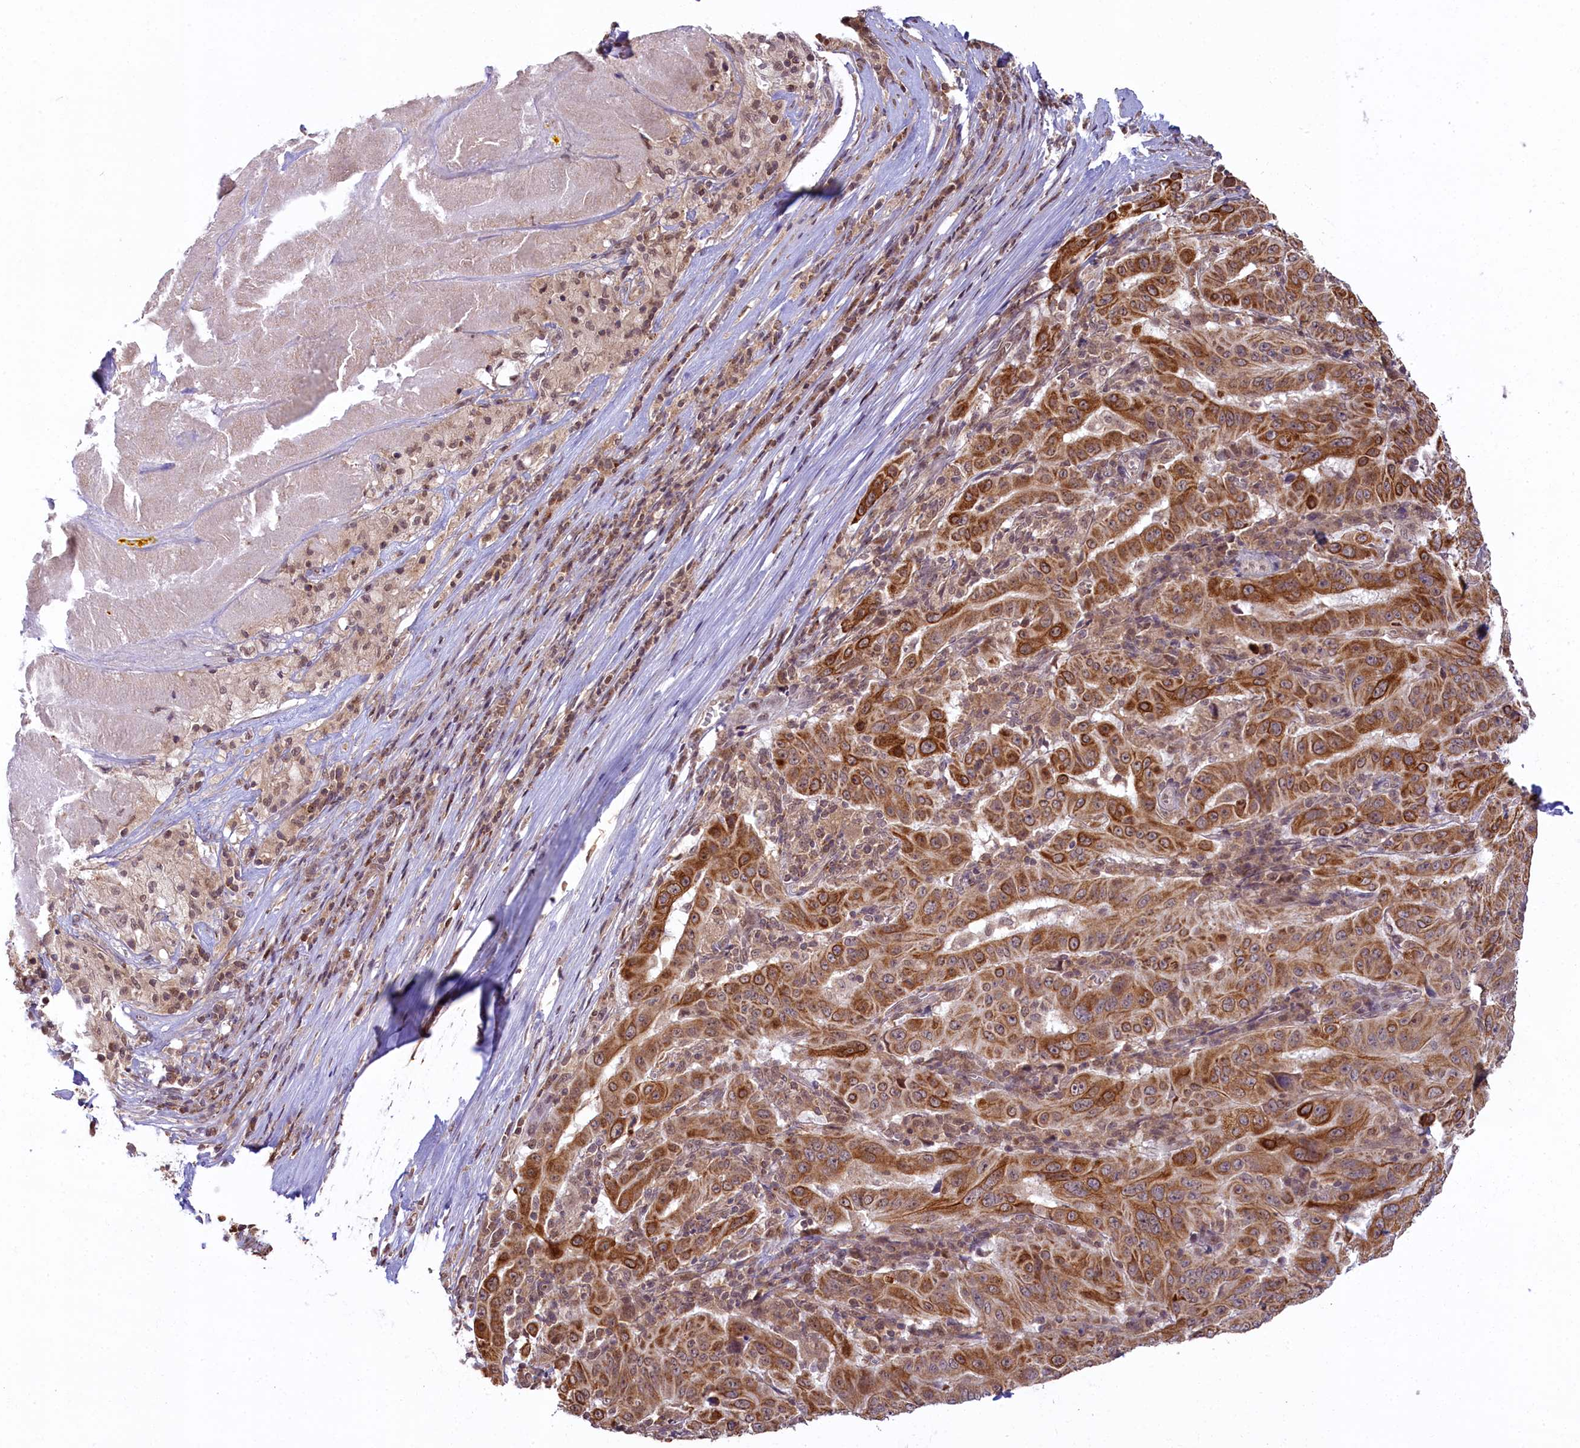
{"staining": {"intensity": "moderate", "quantity": ">75%", "location": "cytoplasmic/membranous"}, "tissue": "pancreatic cancer", "cell_type": "Tumor cells", "image_type": "cancer", "snomed": [{"axis": "morphology", "description": "Adenocarcinoma, NOS"}, {"axis": "topography", "description": "Pancreas"}], "caption": "Protein expression analysis of pancreatic cancer exhibits moderate cytoplasmic/membranous staining in approximately >75% of tumor cells. Immunohistochemistry stains the protein in brown and the nuclei are stained blue.", "gene": "CARD8", "patient": {"sex": "male", "age": 63}}